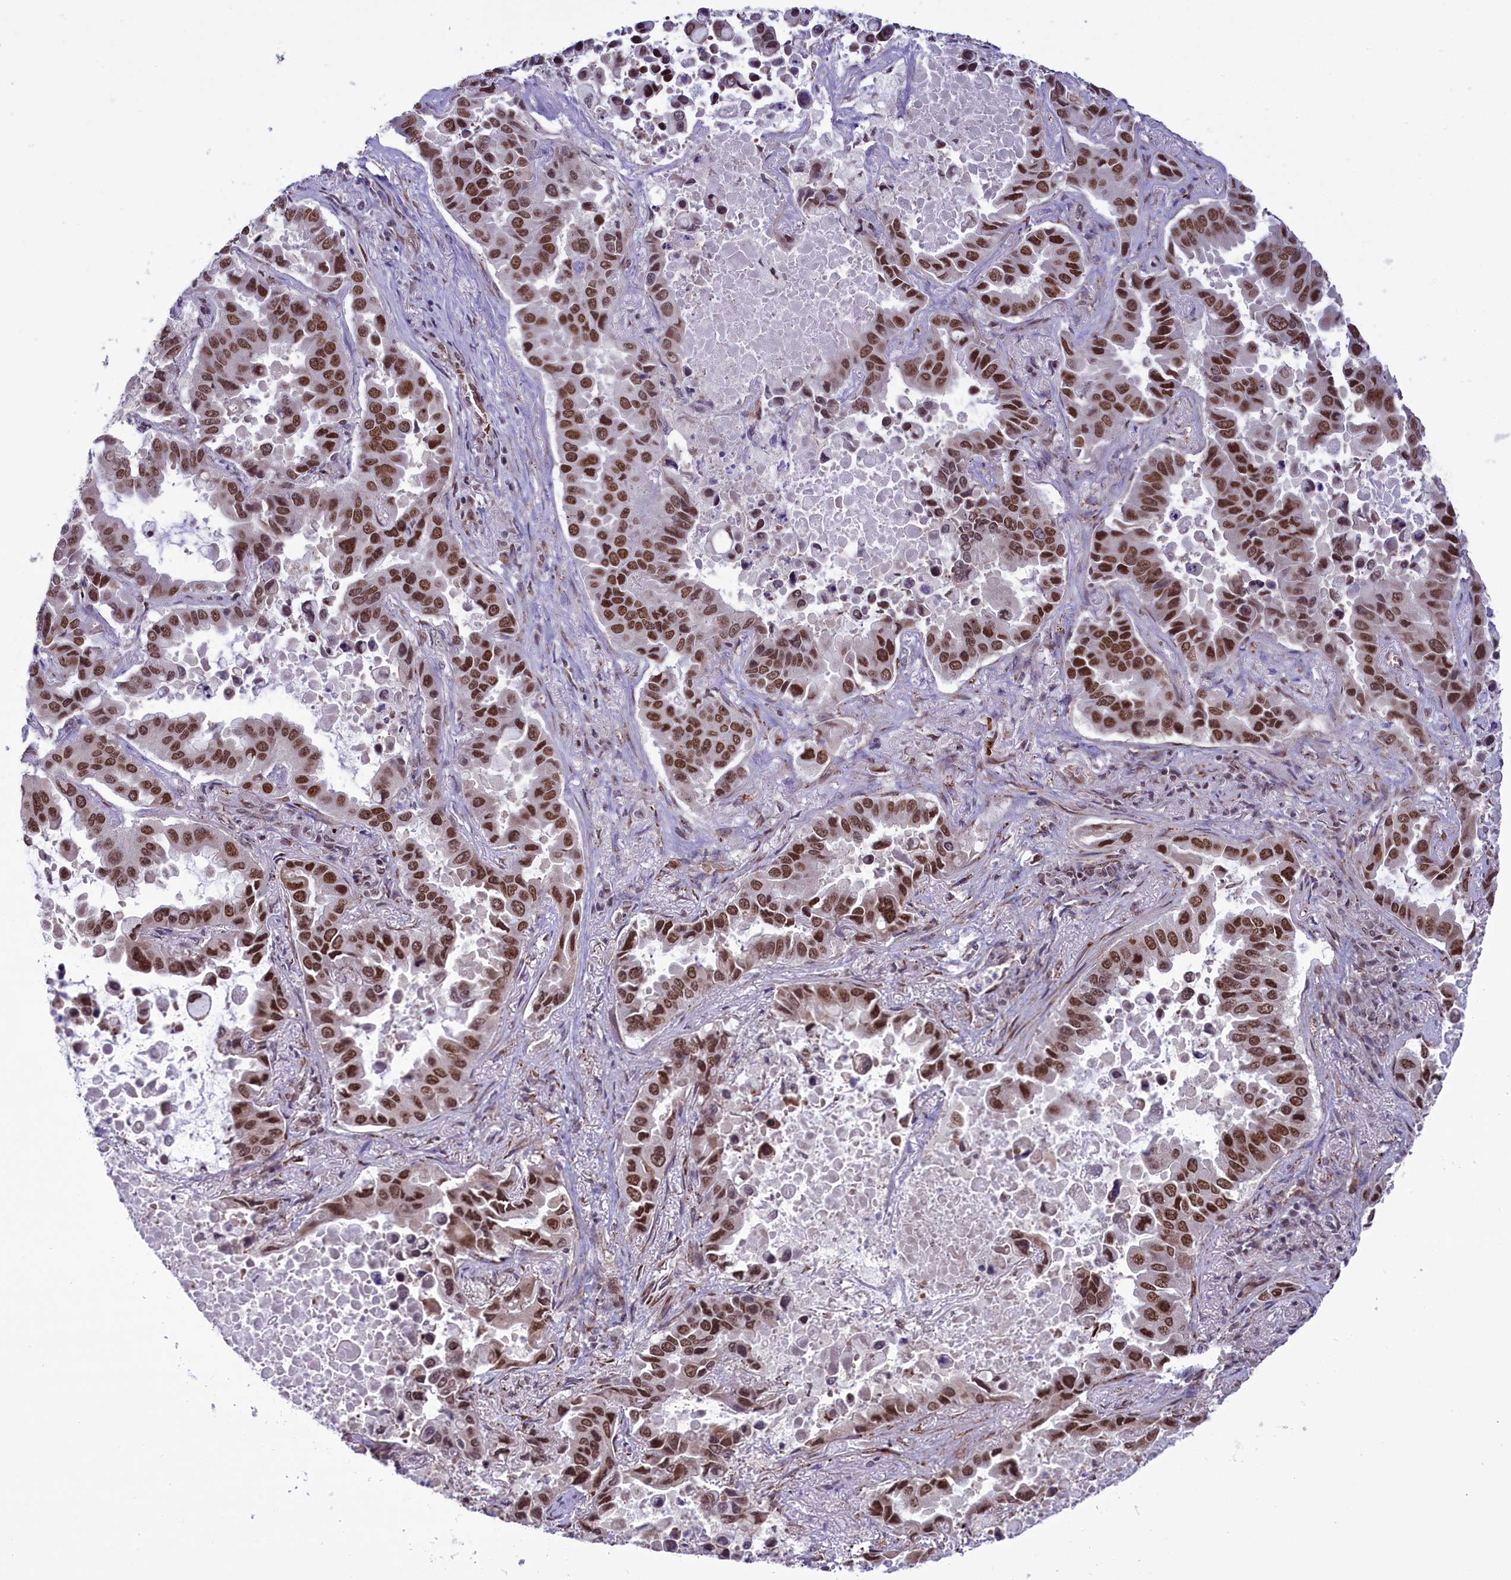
{"staining": {"intensity": "moderate", "quantity": ">75%", "location": "nuclear"}, "tissue": "lung cancer", "cell_type": "Tumor cells", "image_type": "cancer", "snomed": [{"axis": "morphology", "description": "Adenocarcinoma, NOS"}, {"axis": "topography", "description": "Lung"}], "caption": "Adenocarcinoma (lung) was stained to show a protein in brown. There is medium levels of moderate nuclear expression in approximately >75% of tumor cells. The staining was performed using DAB to visualize the protein expression in brown, while the nuclei were stained in blue with hematoxylin (Magnification: 20x).", "gene": "MPHOSPH8", "patient": {"sex": "male", "age": 64}}